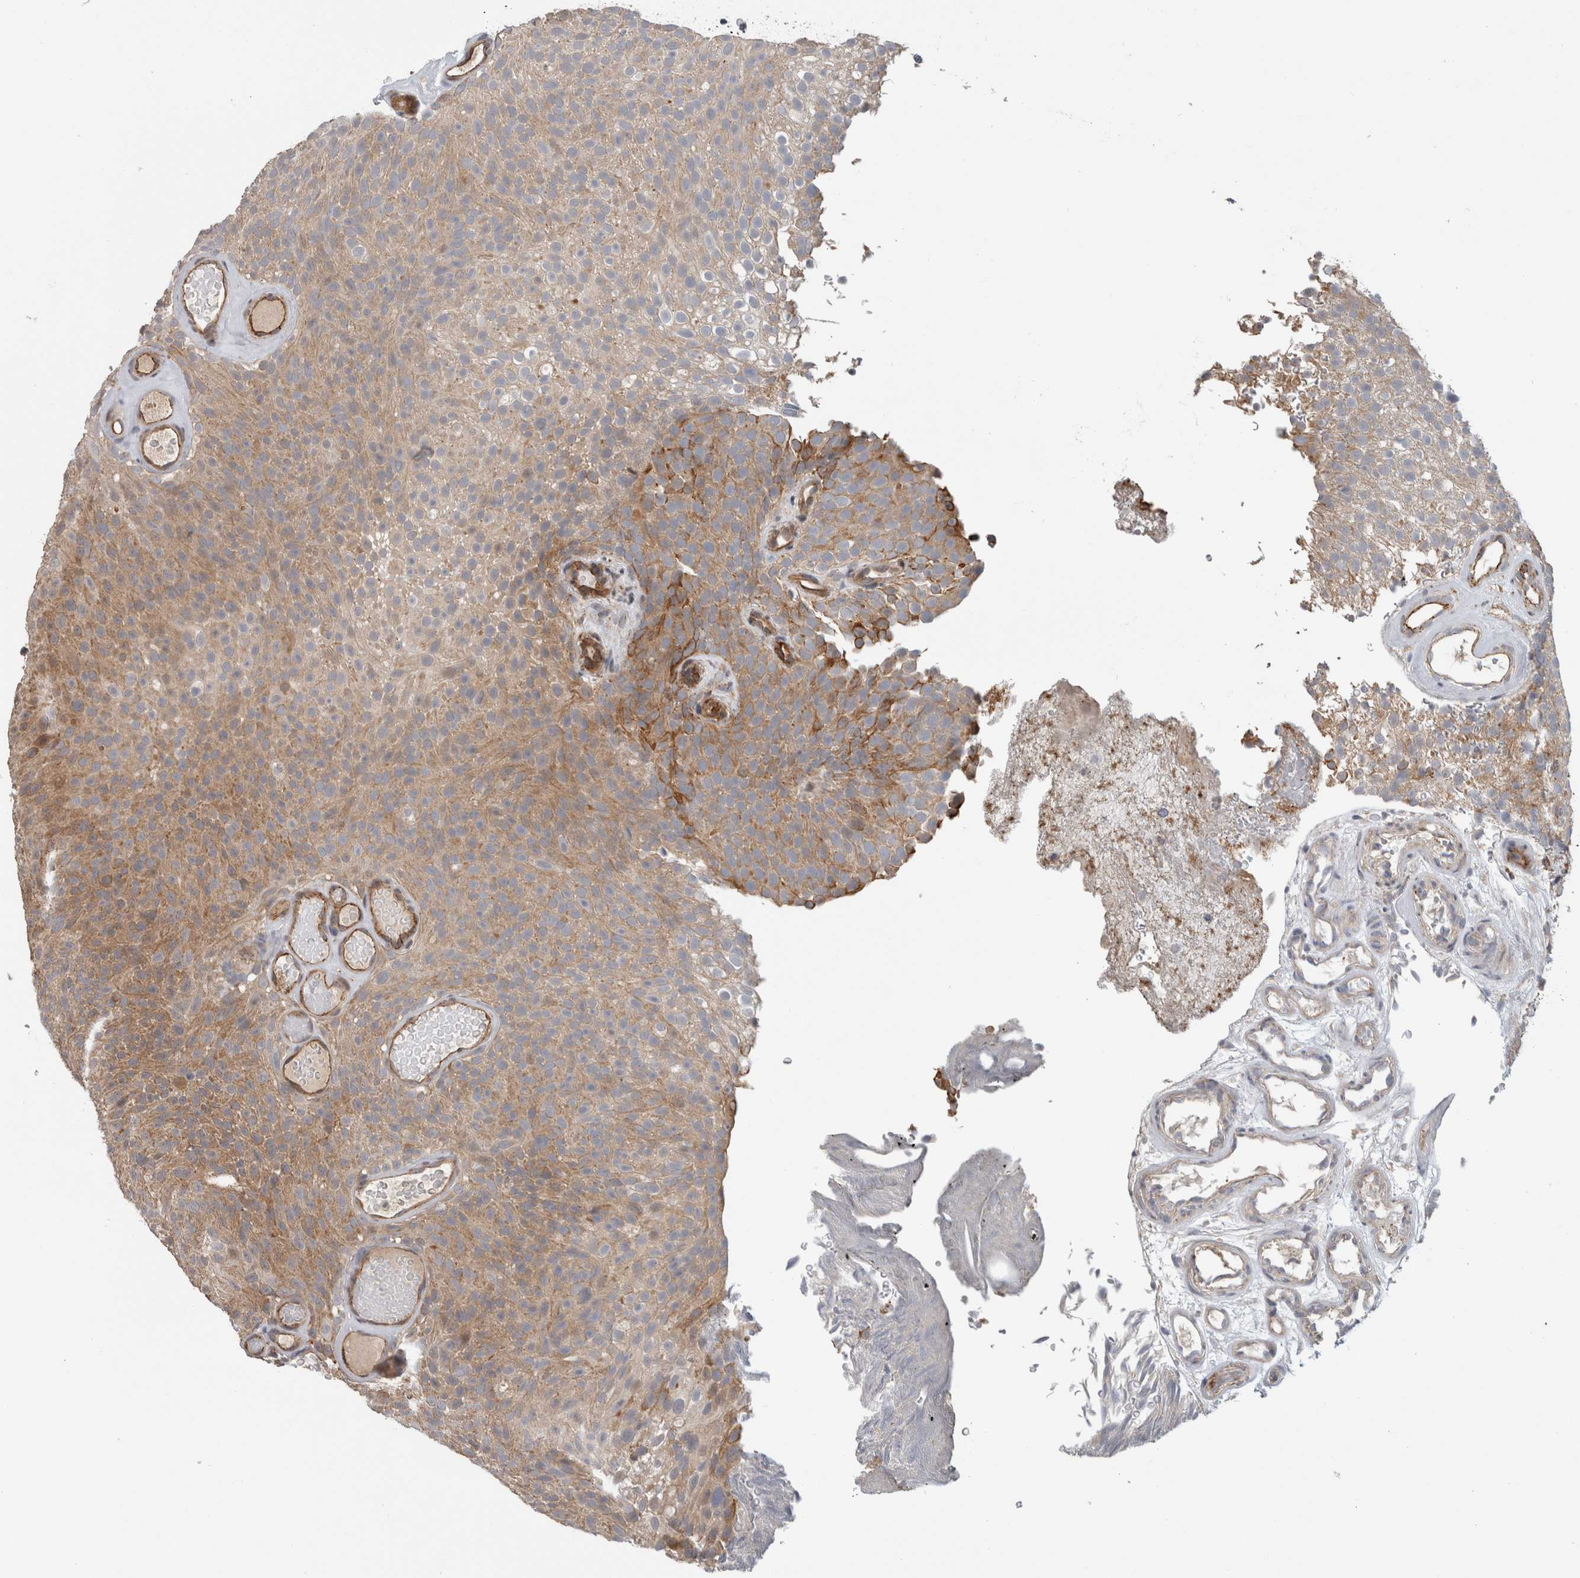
{"staining": {"intensity": "moderate", "quantity": ">75%", "location": "cytoplasmic/membranous"}, "tissue": "urothelial cancer", "cell_type": "Tumor cells", "image_type": "cancer", "snomed": [{"axis": "morphology", "description": "Urothelial carcinoma, Low grade"}, {"axis": "topography", "description": "Urinary bladder"}], "caption": "This is a micrograph of immunohistochemistry staining of urothelial carcinoma (low-grade), which shows moderate expression in the cytoplasmic/membranous of tumor cells.", "gene": "ADGRL3", "patient": {"sex": "male", "age": 78}}